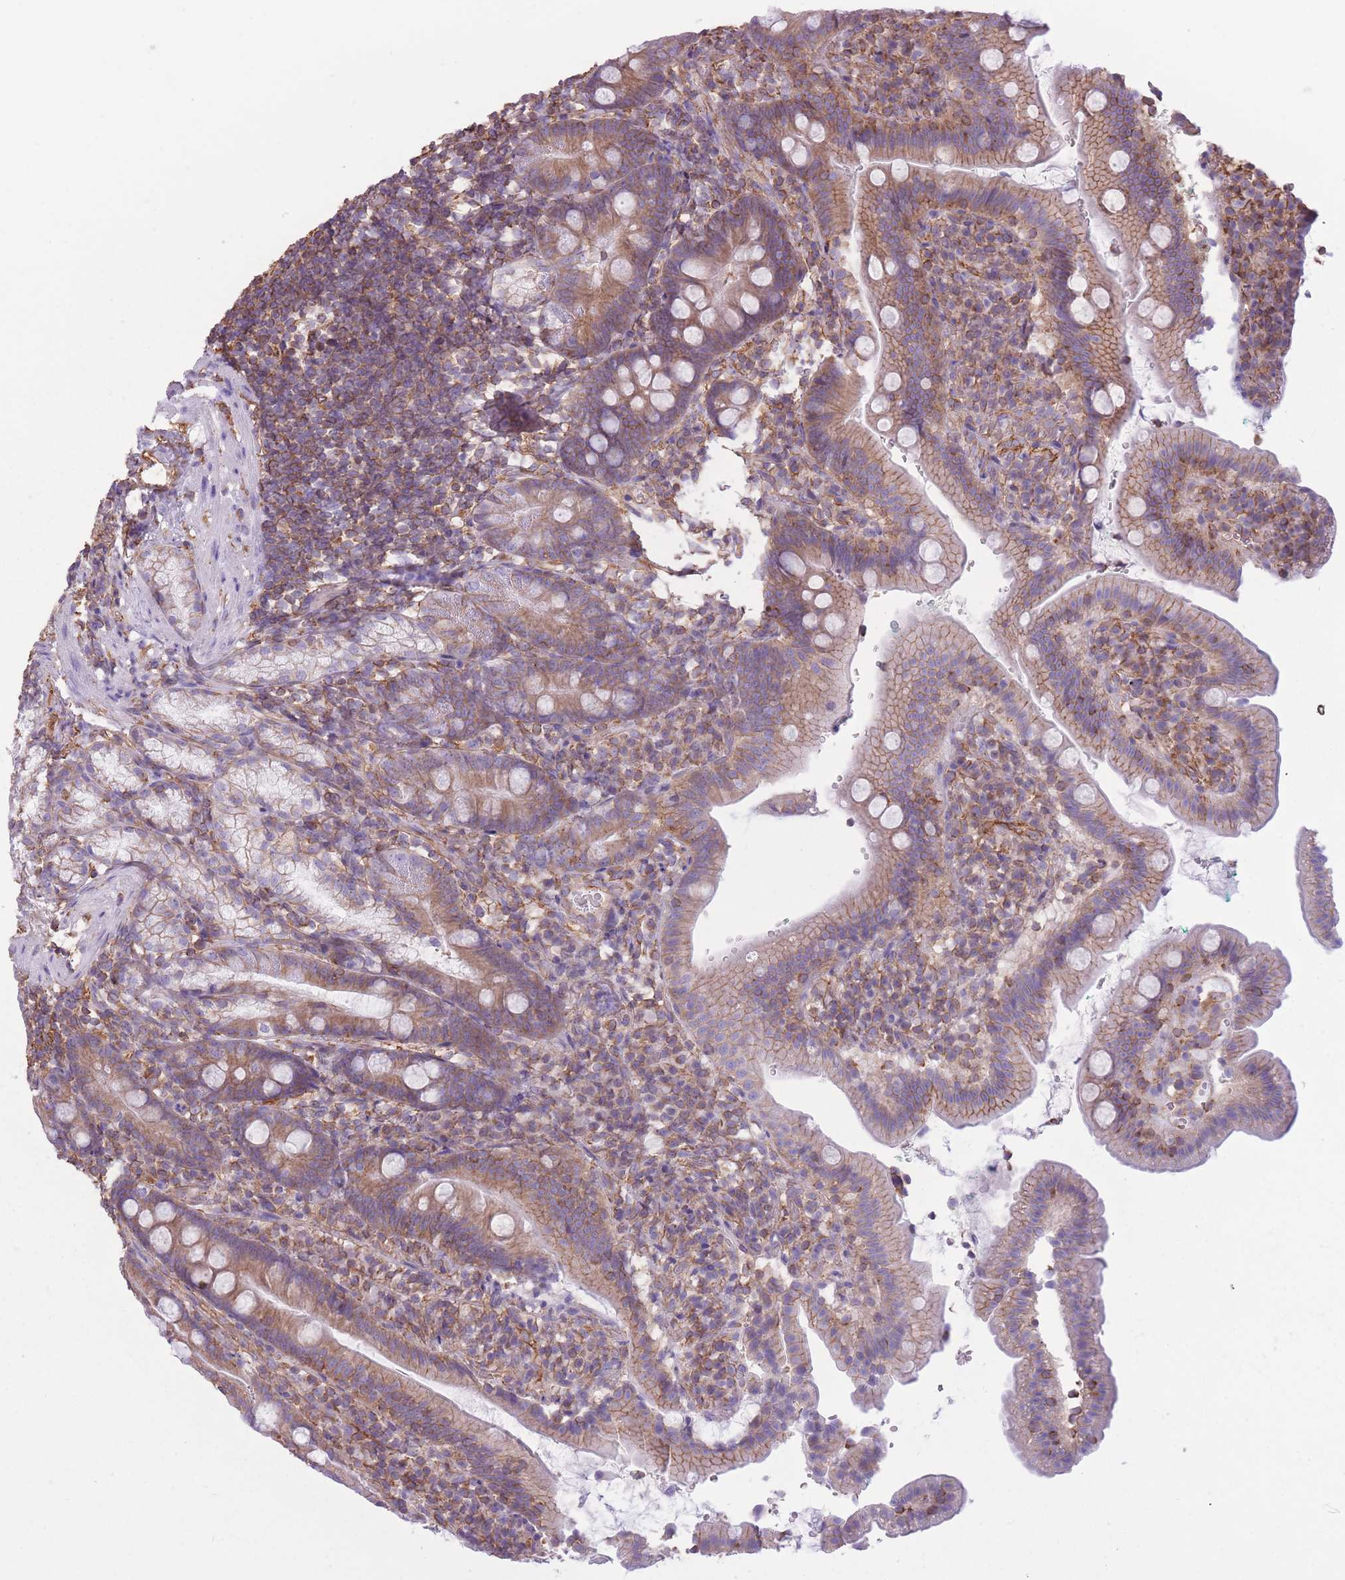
{"staining": {"intensity": "moderate", "quantity": "<25%", "location": "cytoplasmic/membranous"}, "tissue": "duodenum", "cell_type": "Glandular cells", "image_type": "normal", "snomed": [{"axis": "morphology", "description": "Normal tissue, NOS"}, {"axis": "topography", "description": "Duodenum"}], "caption": "Duodenum stained for a protein shows moderate cytoplasmic/membranous positivity in glandular cells.", "gene": "ADD1", "patient": {"sex": "female", "age": 67}}